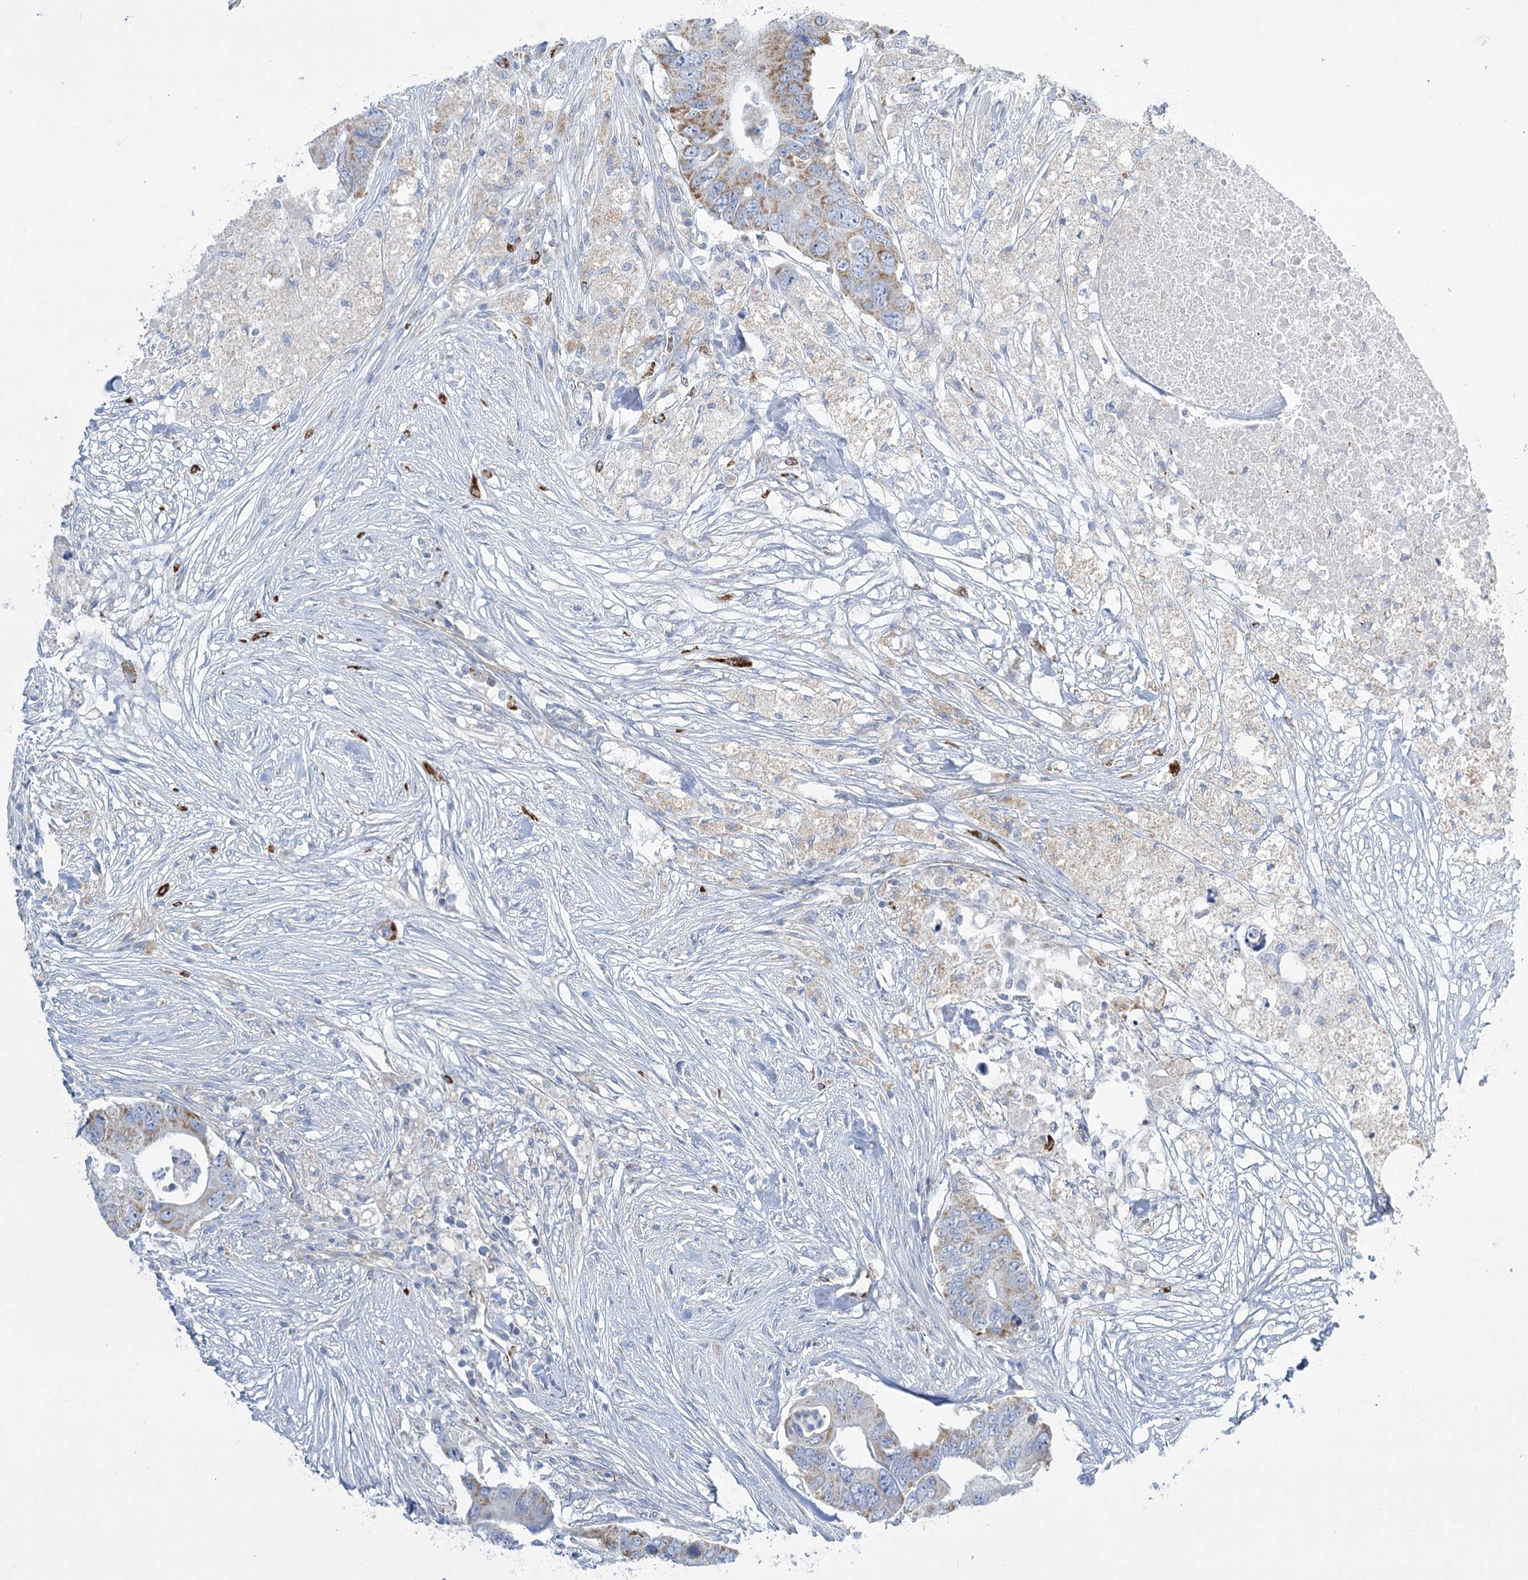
{"staining": {"intensity": "moderate", "quantity": "<25%", "location": "cytoplasmic/membranous"}, "tissue": "colorectal cancer", "cell_type": "Tumor cells", "image_type": "cancer", "snomed": [{"axis": "morphology", "description": "Adenocarcinoma, NOS"}, {"axis": "topography", "description": "Colon"}], "caption": "Protein staining demonstrates moderate cytoplasmic/membranous positivity in approximately <25% of tumor cells in colorectal adenocarcinoma. The staining is performed using DAB (3,3'-diaminobenzidine) brown chromogen to label protein expression. The nuclei are counter-stained blue using hematoxylin.", "gene": "DHTKD1", "patient": {"sex": "male", "age": 71}}